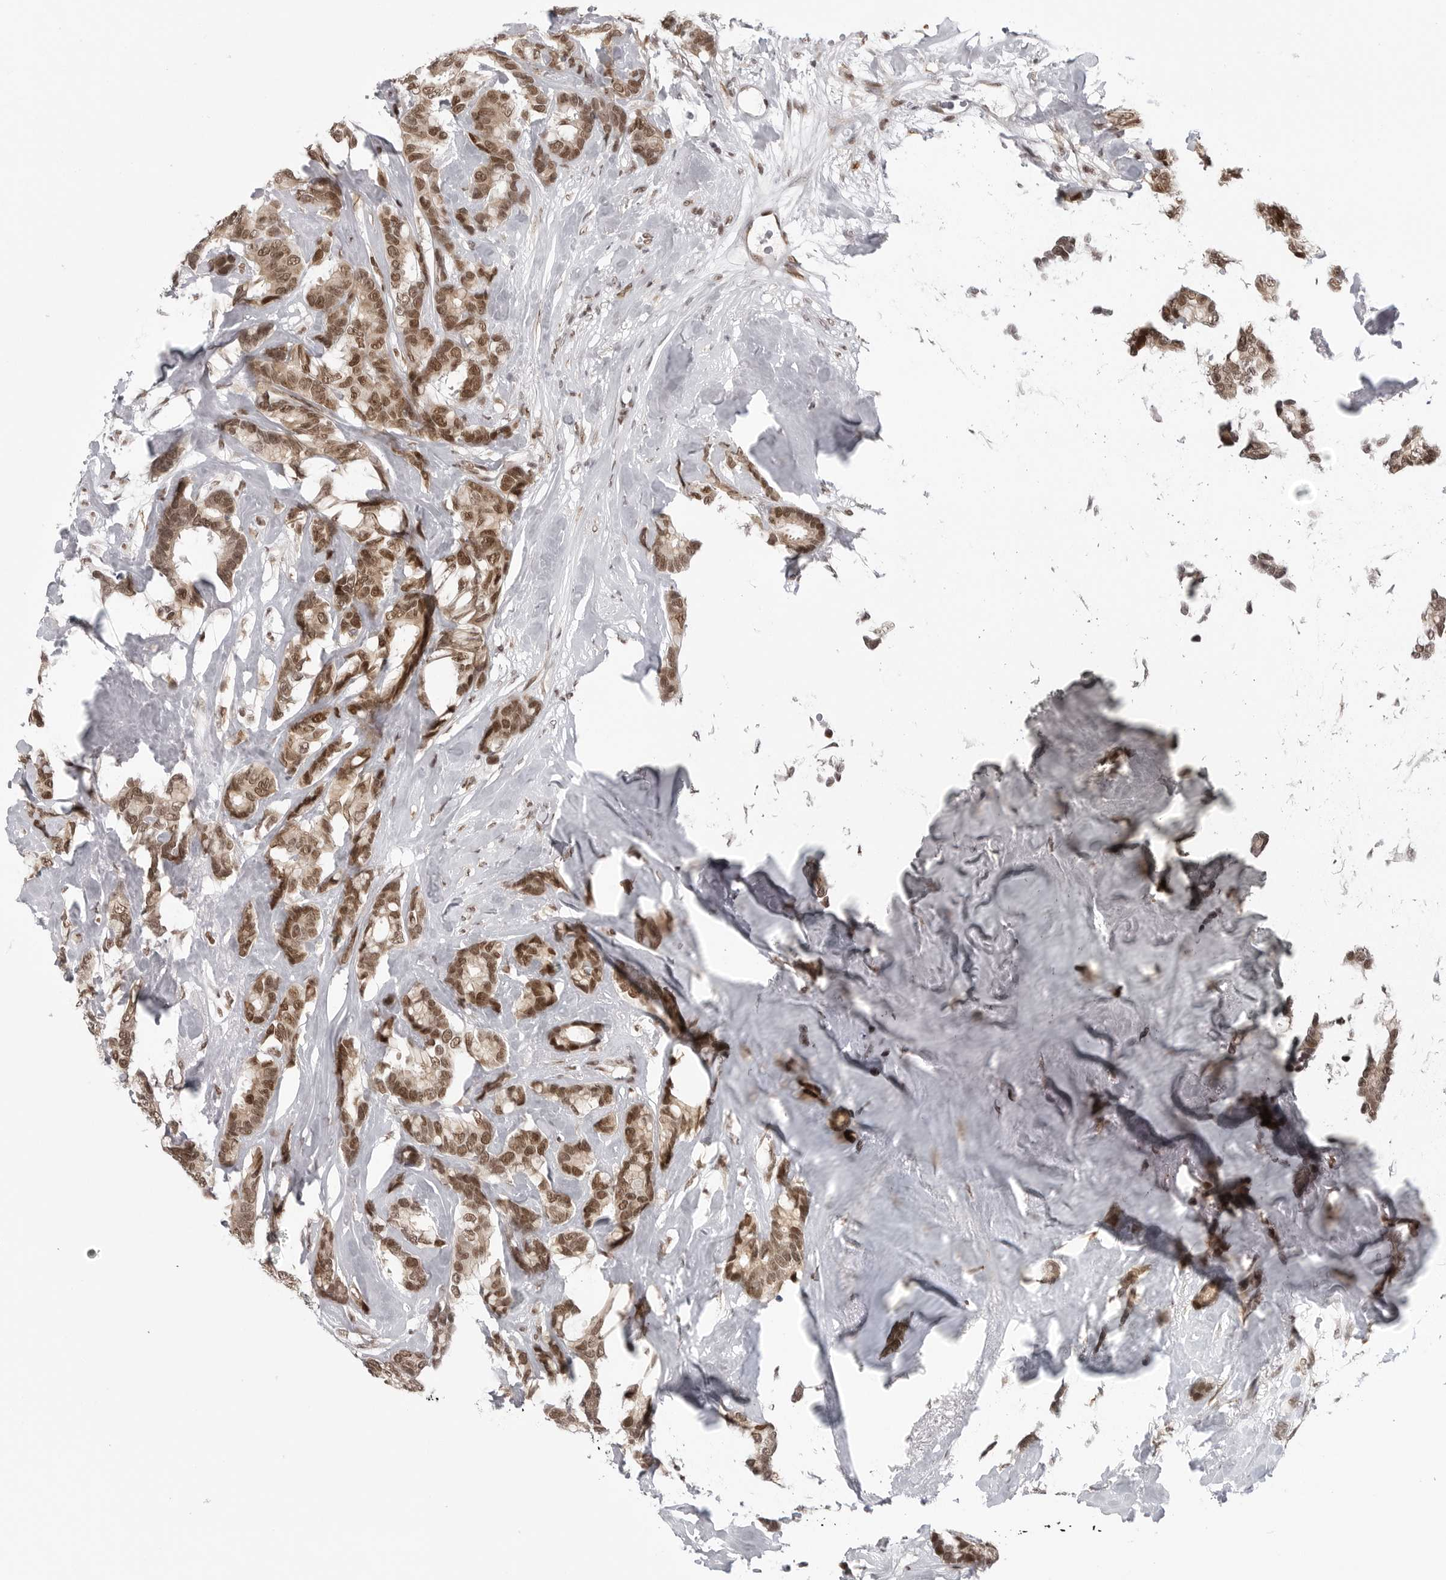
{"staining": {"intensity": "moderate", "quantity": ">75%", "location": "nuclear"}, "tissue": "breast cancer", "cell_type": "Tumor cells", "image_type": "cancer", "snomed": [{"axis": "morphology", "description": "Duct carcinoma"}, {"axis": "topography", "description": "Breast"}], "caption": "Immunohistochemistry (IHC) of invasive ductal carcinoma (breast) shows medium levels of moderate nuclear positivity in approximately >75% of tumor cells. (DAB (3,3'-diaminobenzidine) = brown stain, brightfield microscopy at high magnification).", "gene": "PRDM10", "patient": {"sex": "female", "age": 87}}